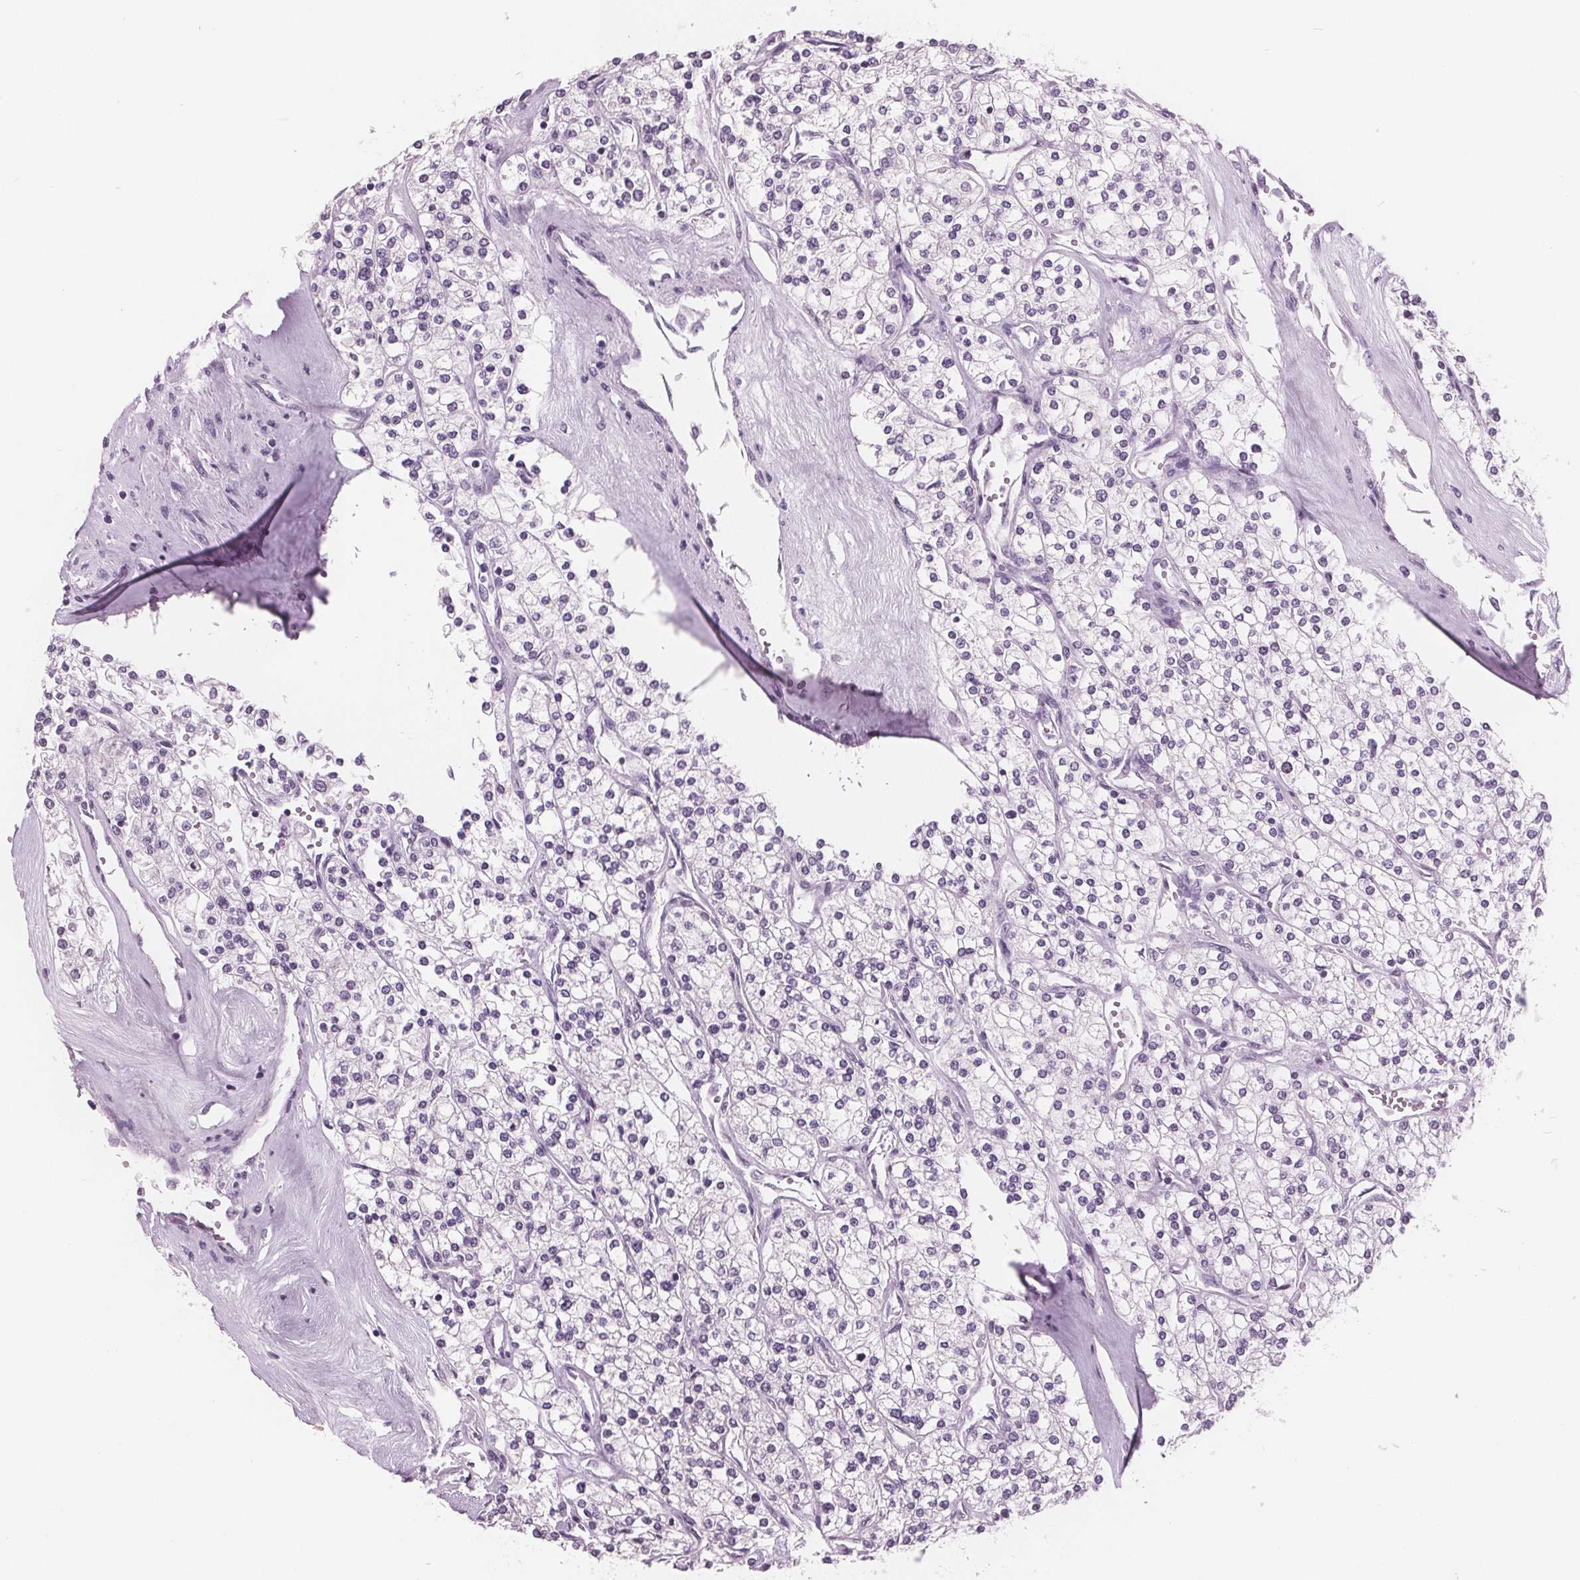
{"staining": {"intensity": "negative", "quantity": "none", "location": "none"}, "tissue": "renal cancer", "cell_type": "Tumor cells", "image_type": "cancer", "snomed": [{"axis": "morphology", "description": "Adenocarcinoma, NOS"}, {"axis": "topography", "description": "Kidney"}], "caption": "This histopathology image is of renal cancer (adenocarcinoma) stained with IHC to label a protein in brown with the nuclei are counter-stained blue. There is no positivity in tumor cells.", "gene": "AMBP", "patient": {"sex": "male", "age": 80}}